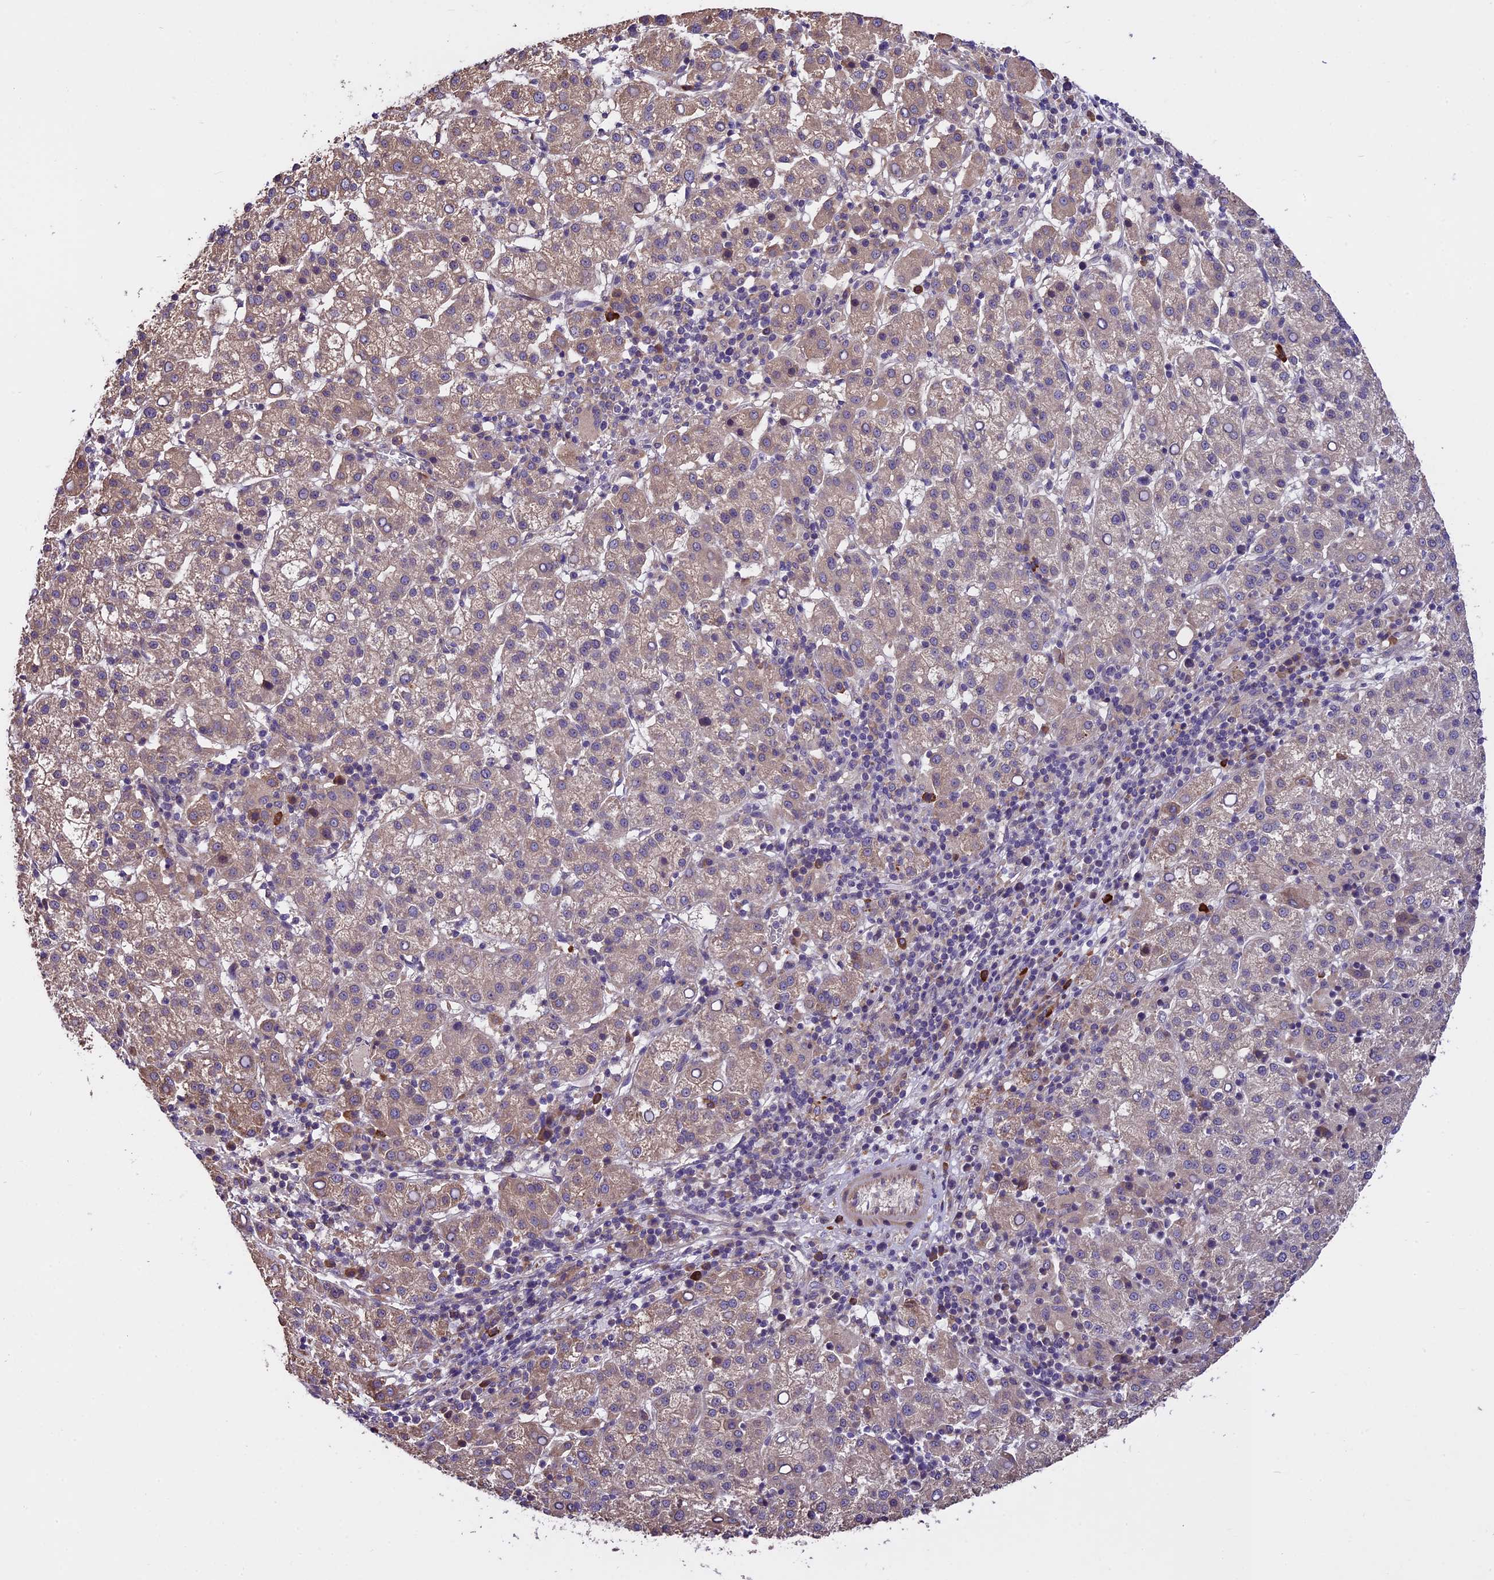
{"staining": {"intensity": "moderate", "quantity": ">75%", "location": "cytoplasmic/membranous"}, "tissue": "liver cancer", "cell_type": "Tumor cells", "image_type": "cancer", "snomed": [{"axis": "morphology", "description": "Carcinoma, Hepatocellular, NOS"}, {"axis": "topography", "description": "Liver"}], "caption": "A histopathology image of human liver hepatocellular carcinoma stained for a protein reveals moderate cytoplasmic/membranous brown staining in tumor cells.", "gene": "ABCC10", "patient": {"sex": "female", "age": 58}}